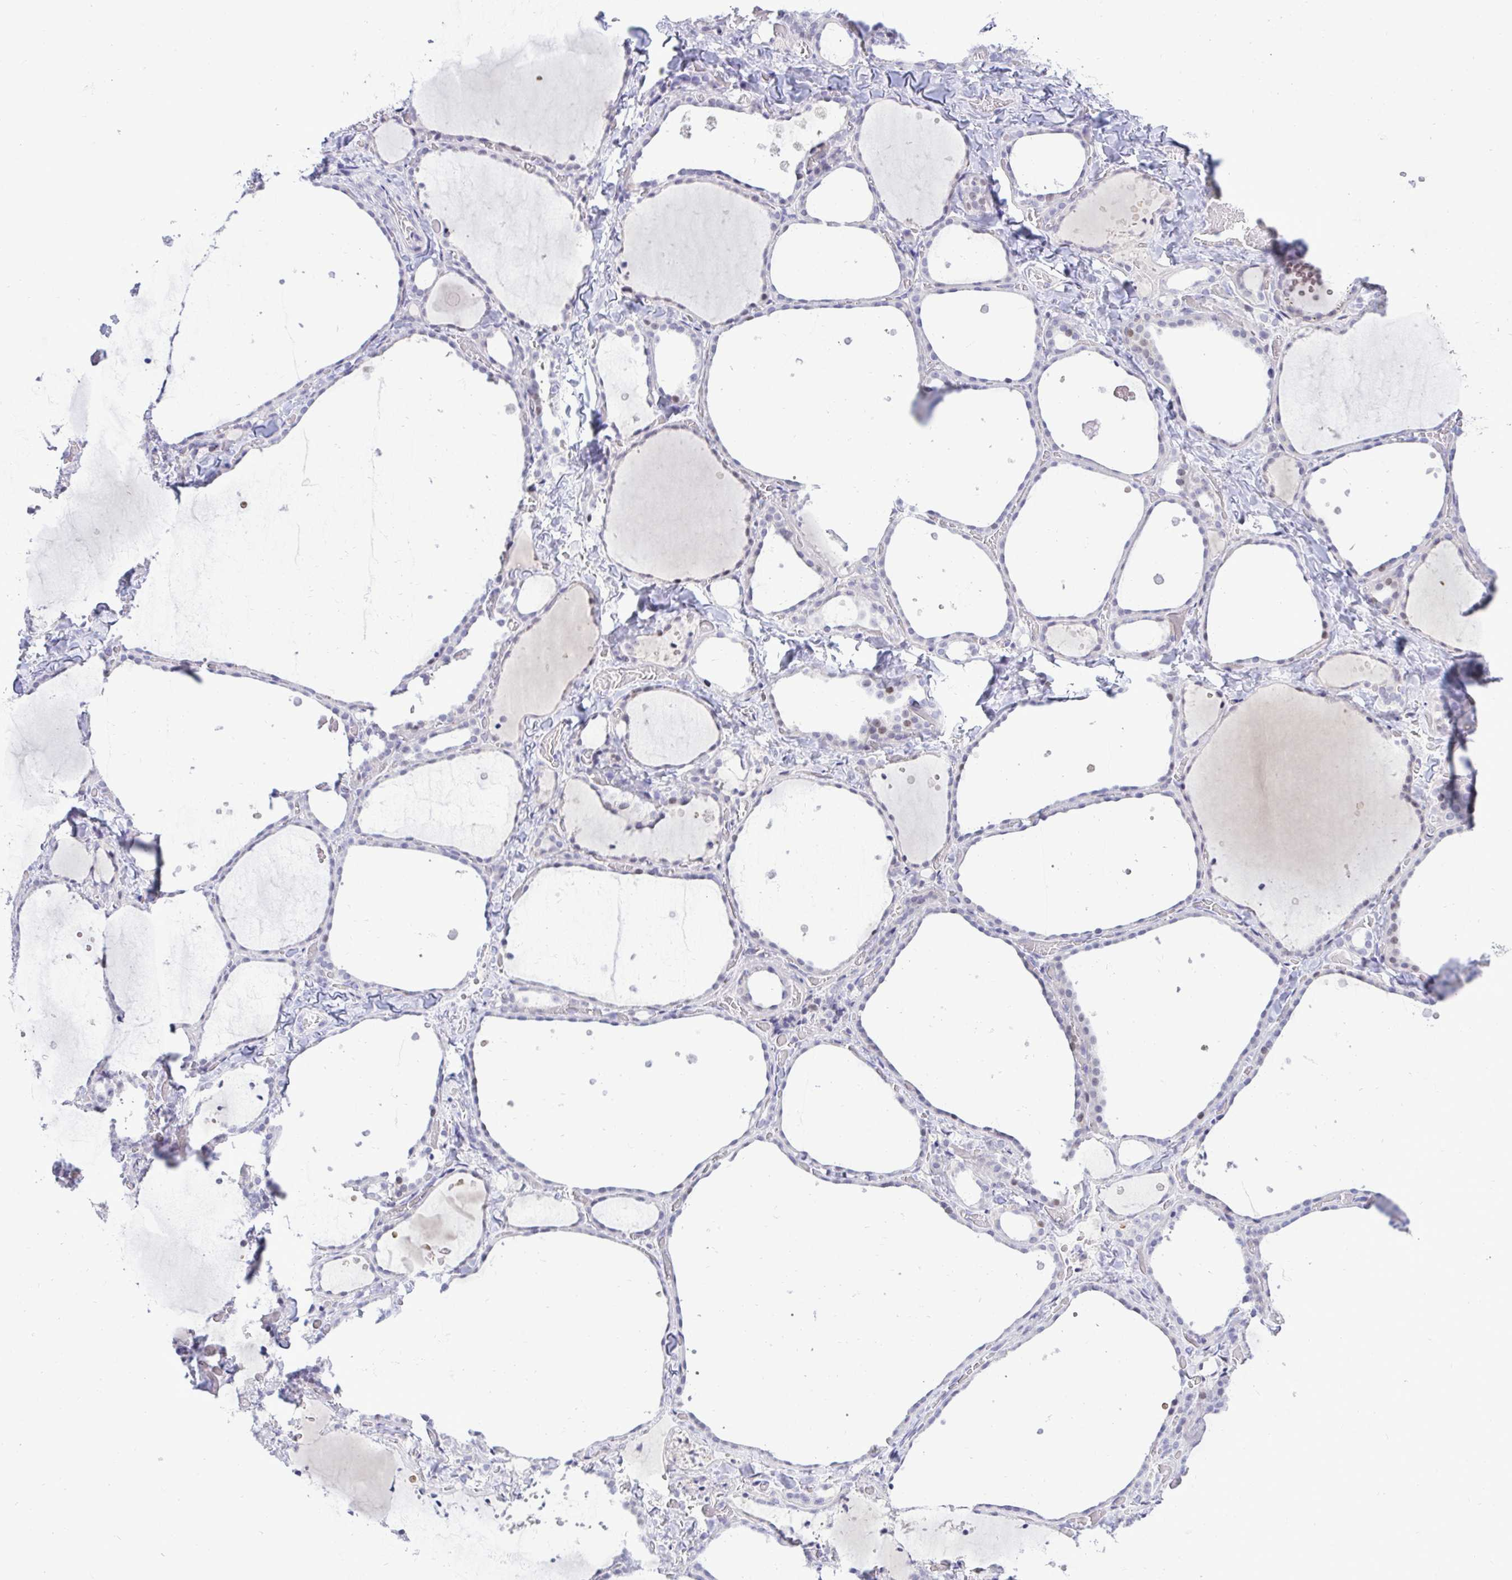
{"staining": {"intensity": "negative", "quantity": "none", "location": "none"}, "tissue": "thyroid gland", "cell_type": "Glandular cells", "image_type": "normal", "snomed": [{"axis": "morphology", "description": "Normal tissue, NOS"}, {"axis": "topography", "description": "Thyroid gland"}], "caption": "A high-resolution image shows immunohistochemistry (IHC) staining of unremarkable thyroid gland, which demonstrates no significant expression in glandular cells. Nuclei are stained in blue.", "gene": "EPOP", "patient": {"sex": "female", "age": 36}}